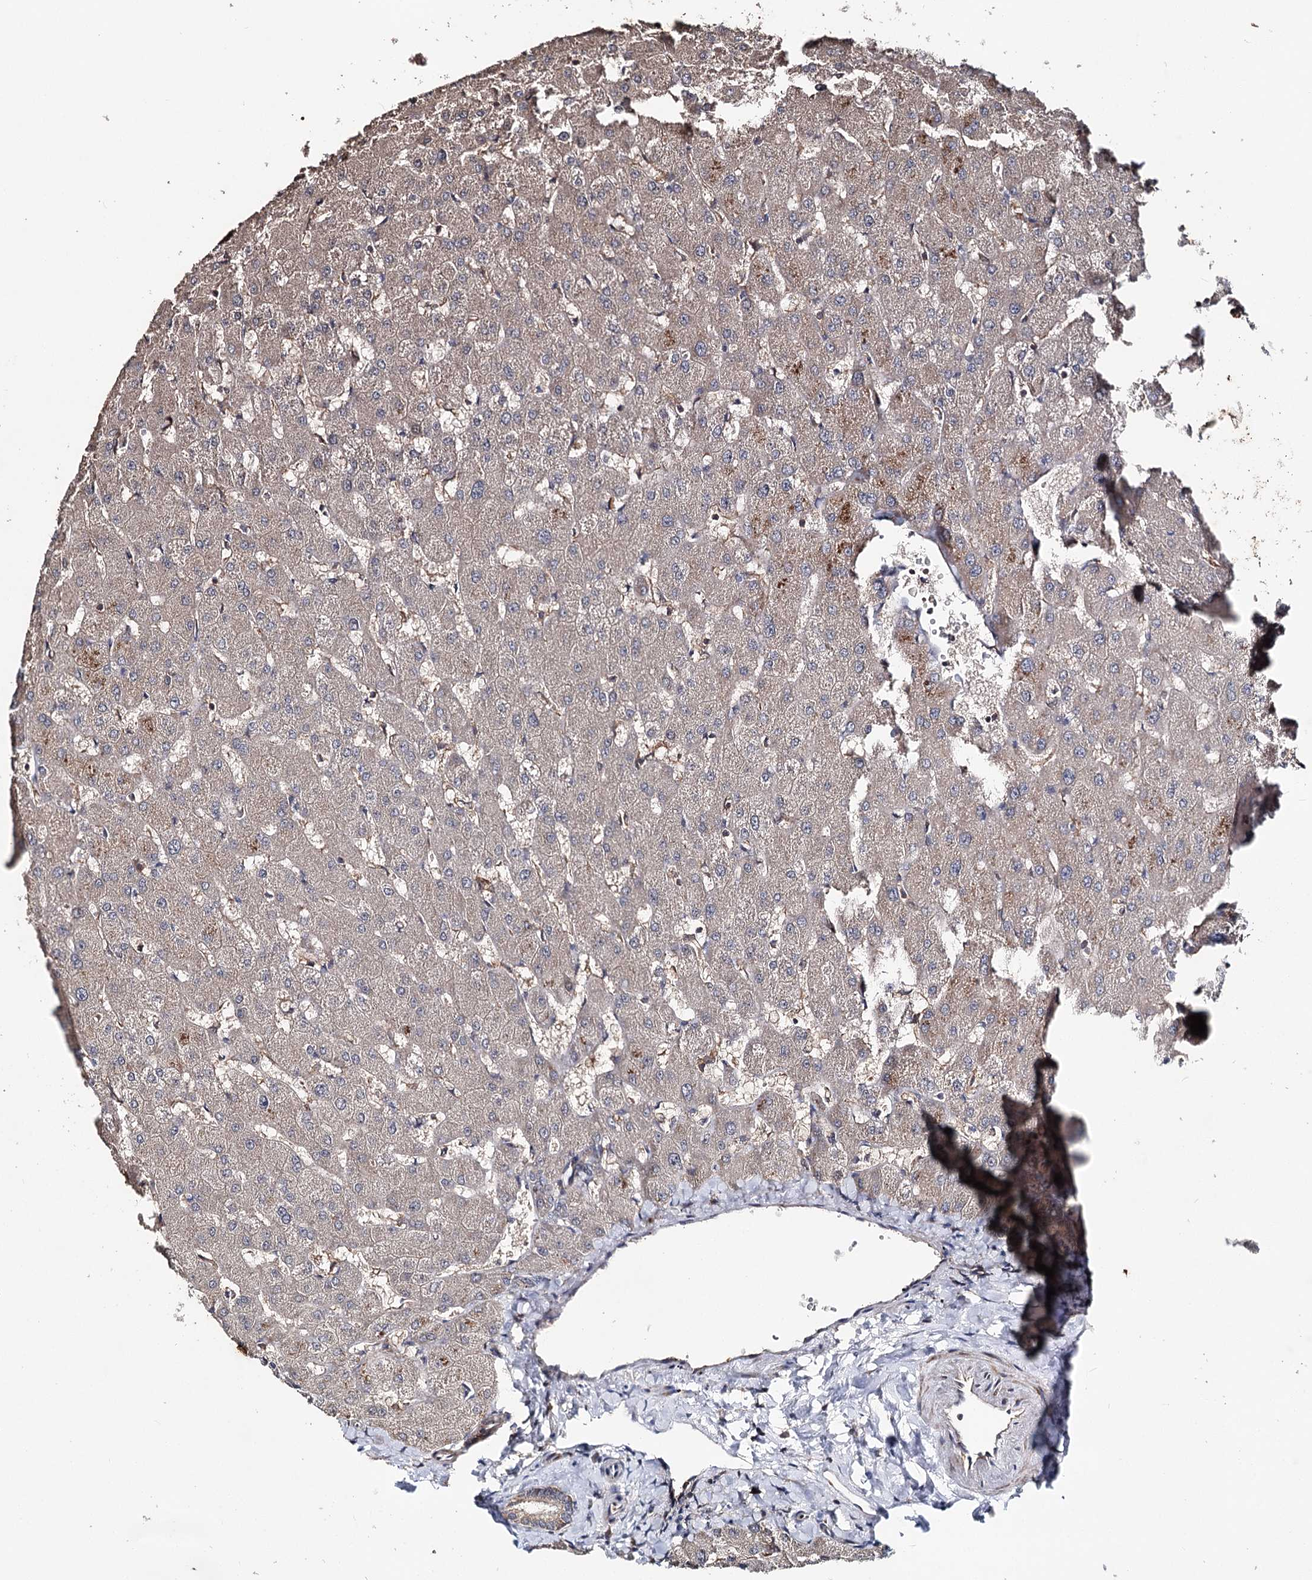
{"staining": {"intensity": "weak", "quantity": "<25%", "location": "cytoplasmic/membranous"}, "tissue": "liver", "cell_type": "Cholangiocytes", "image_type": "normal", "snomed": [{"axis": "morphology", "description": "Normal tissue, NOS"}, {"axis": "topography", "description": "Liver"}], "caption": "Immunohistochemistry (IHC) of normal human liver exhibits no positivity in cholangiocytes.", "gene": "MINDY3", "patient": {"sex": "female", "age": 63}}